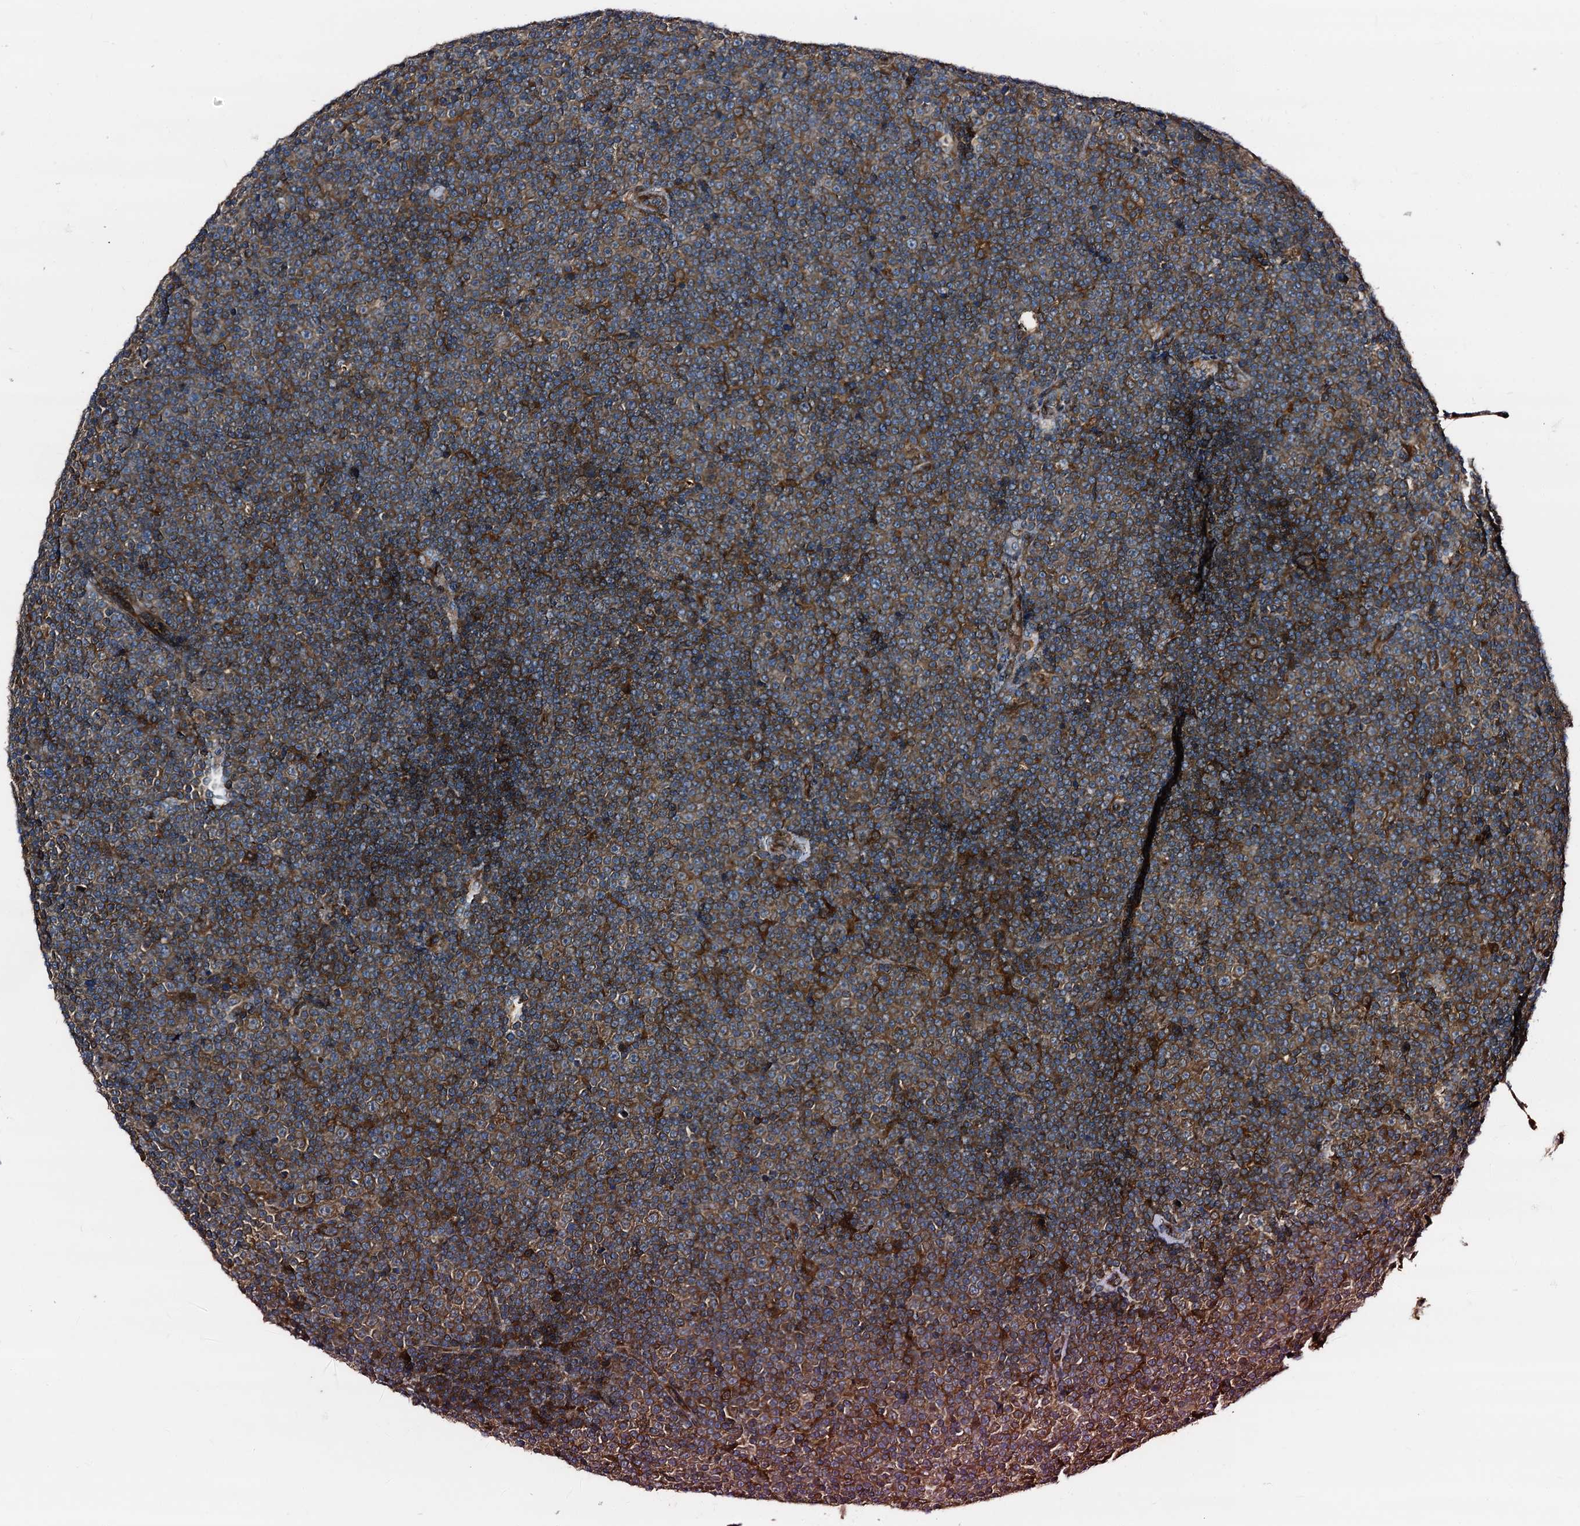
{"staining": {"intensity": "moderate", "quantity": ">75%", "location": "cytoplasmic/membranous"}, "tissue": "lymphoma", "cell_type": "Tumor cells", "image_type": "cancer", "snomed": [{"axis": "morphology", "description": "Malignant lymphoma, non-Hodgkin's type, Low grade"}, {"axis": "topography", "description": "Lymph node"}], "caption": "The micrograph shows a brown stain indicating the presence of a protein in the cytoplasmic/membranous of tumor cells in low-grade malignant lymphoma, non-Hodgkin's type. (DAB IHC, brown staining for protein, blue staining for nuclei).", "gene": "PEX5", "patient": {"sex": "female", "age": 67}}